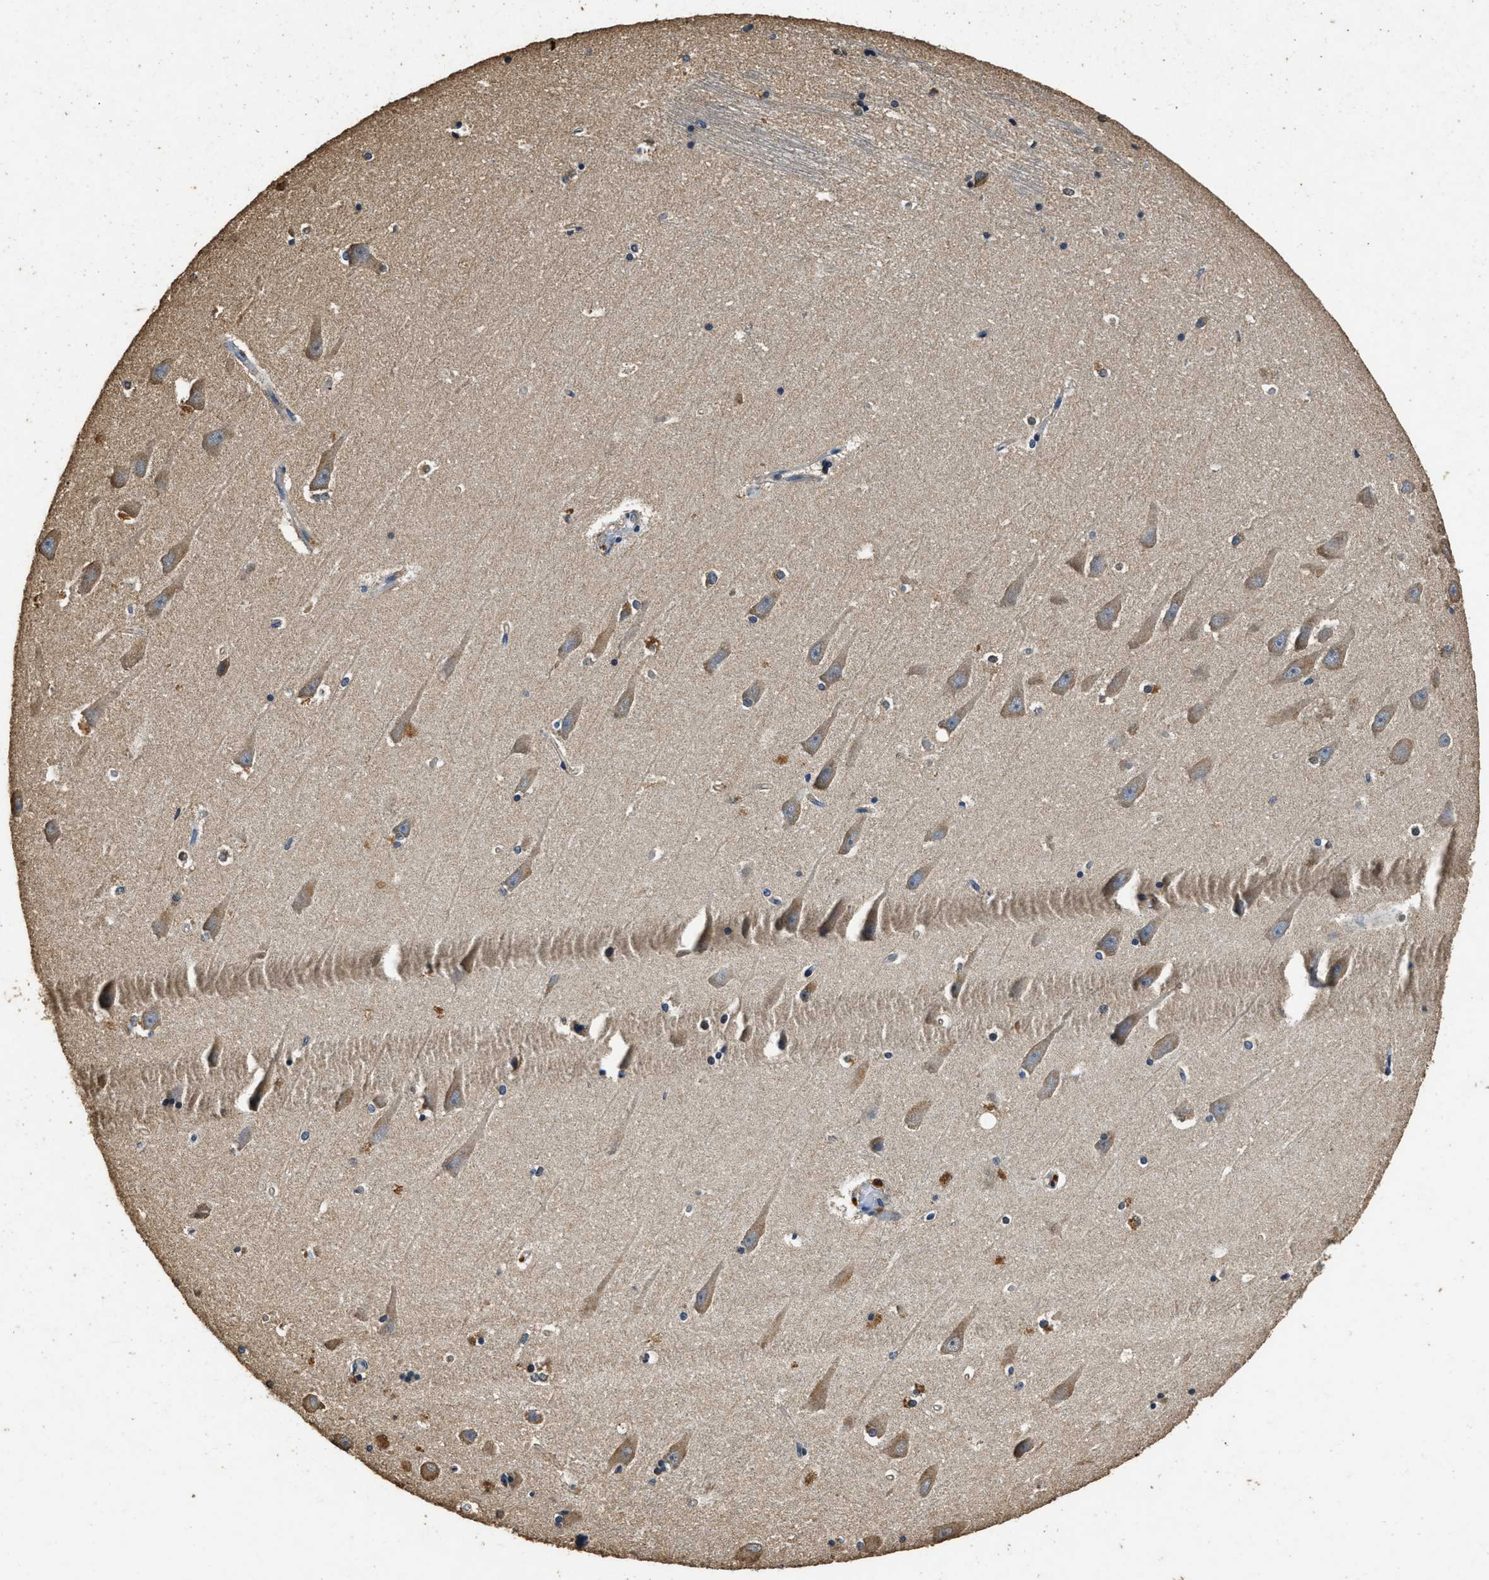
{"staining": {"intensity": "weak", "quantity": "<25%", "location": "cytoplasmic/membranous"}, "tissue": "hippocampus", "cell_type": "Glial cells", "image_type": "normal", "snomed": [{"axis": "morphology", "description": "Normal tissue, NOS"}, {"axis": "topography", "description": "Hippocampus"}], "caption": "This is a micrograph of immunohistochemistry (IHC) staining of normal hippocampus, which shows no staining in glial cells.", "gene": "MIB1", "patient": {"sex": "male", "age": 45}}